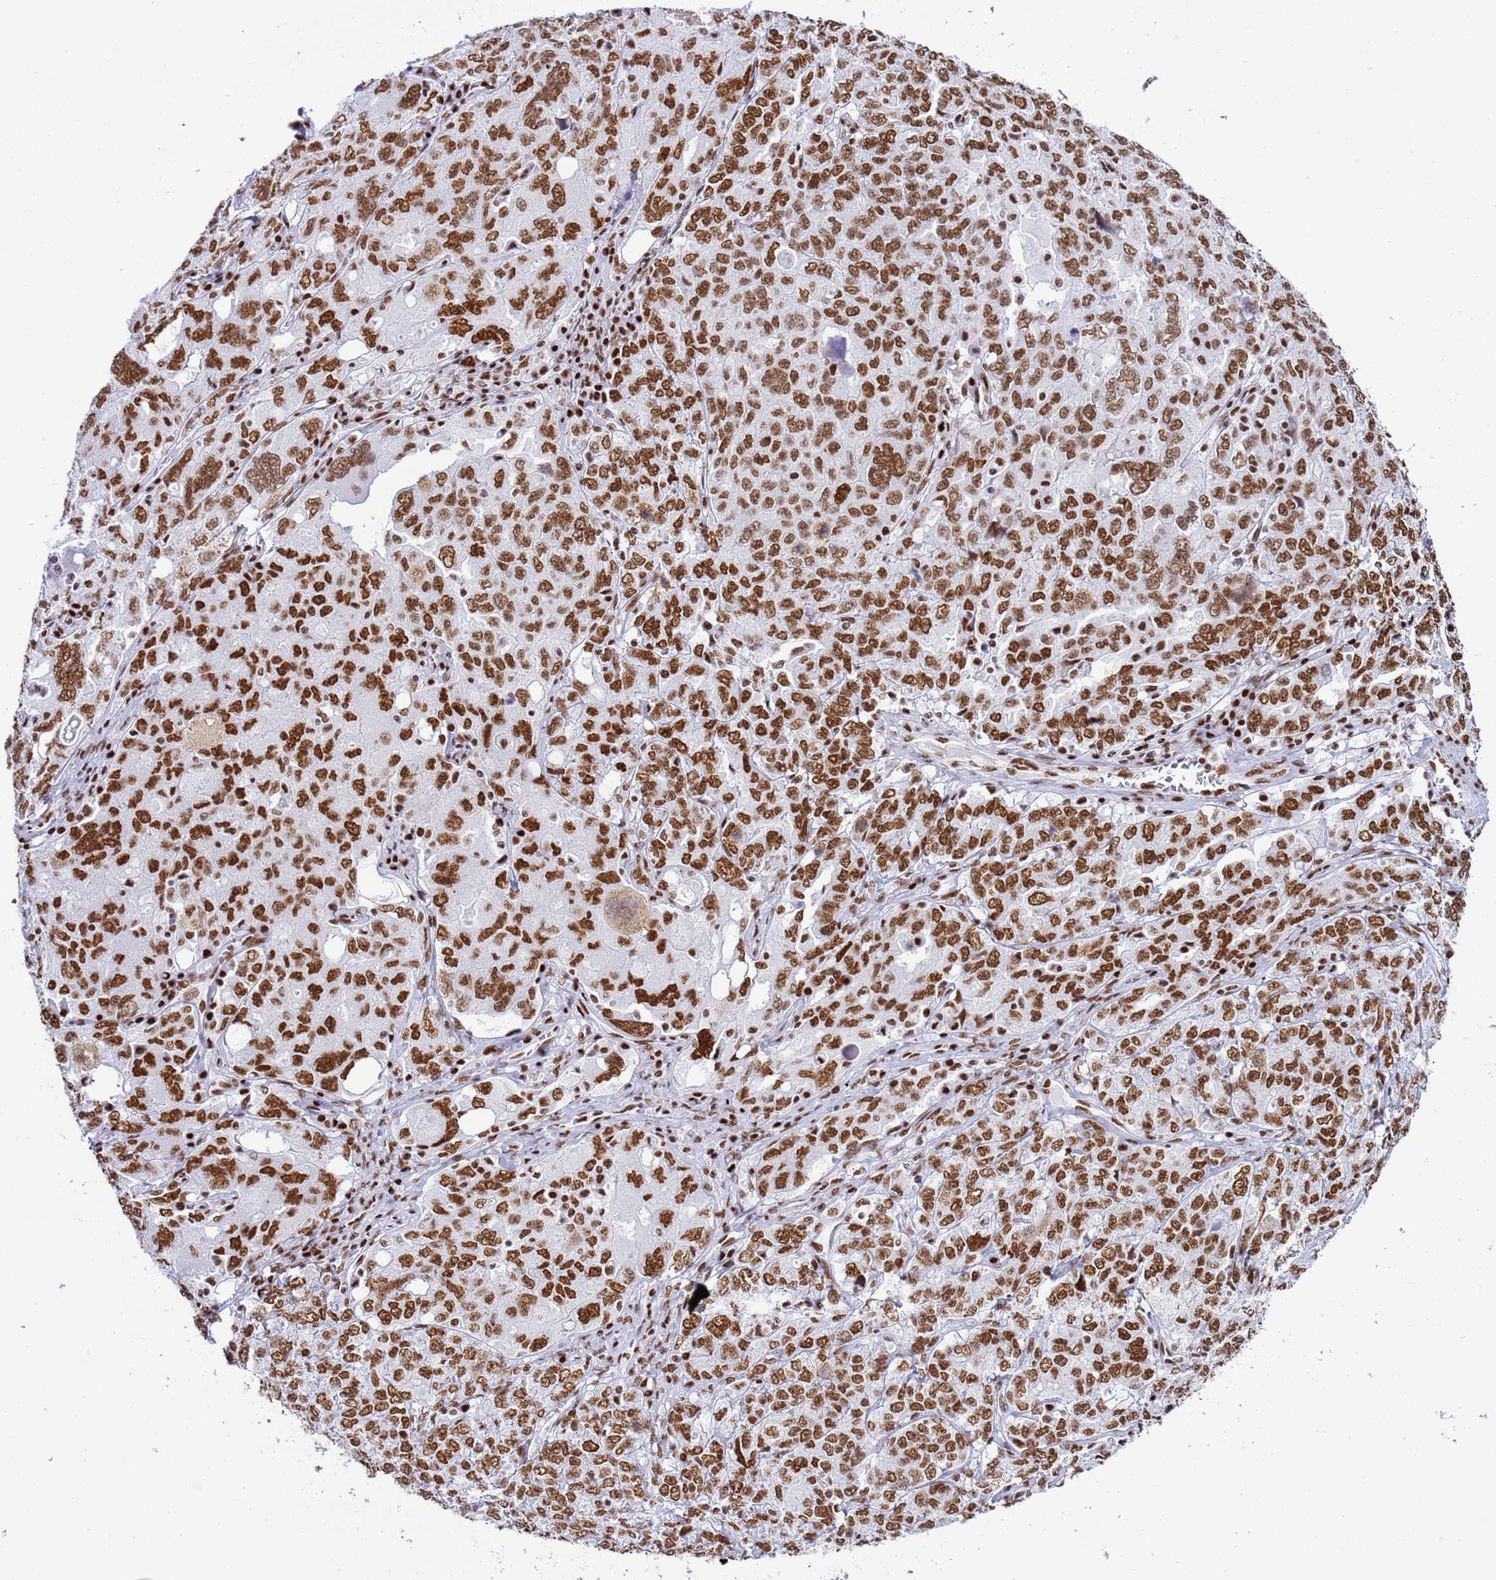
{"staining": {"intensity": "moderate", "quantity": ">75%", "location": "nuclear"}, "tissue": "ovarian cancer", "cell_type": "Tumor cells", "image_type": "cancer", "snomed": [{"axis": "morphology", "description": "Carcinoma, endometroid"}, {"axis": "topography", "description": "Ovary"}], "caption": "Ovarian cancer stained with a protein marker exhibits moderate staining in tumor cells.", "gene": "RALY", "patient": {"sex": "female", "age": 62}}